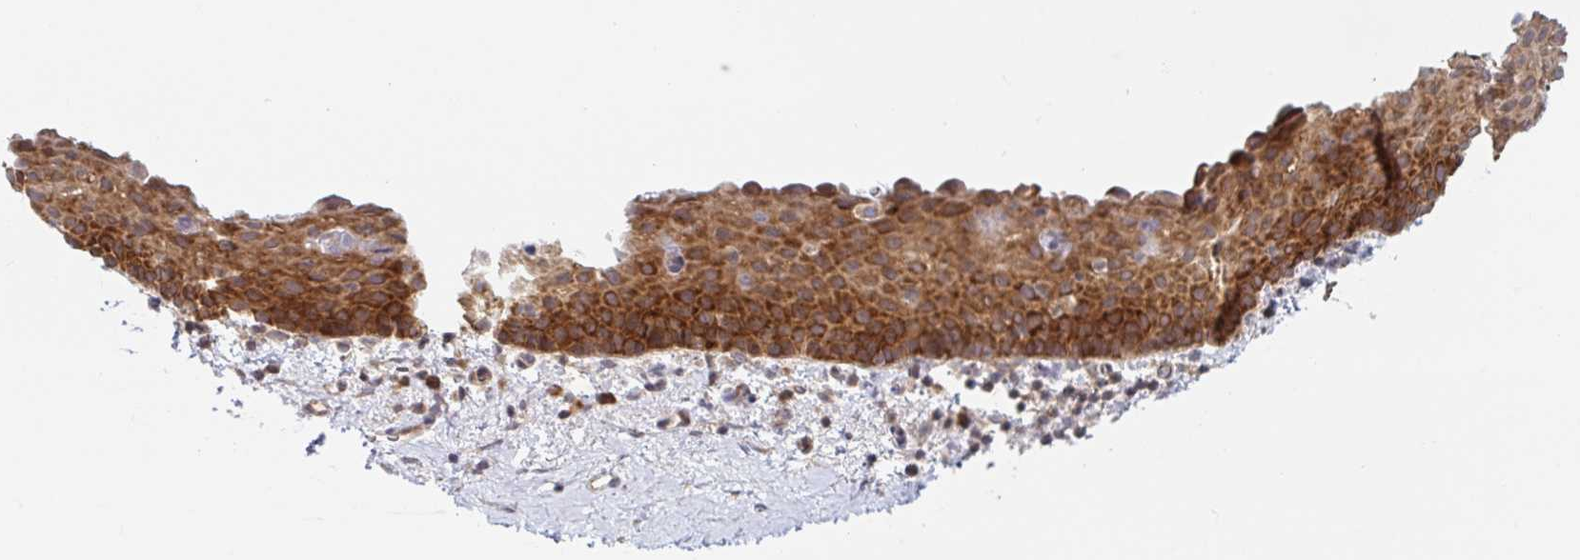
{"staining": {"intensity": "strong", "quantity": ">75%", "location": "cytoplasmic/membranous"}, "tissue": "vagina", "cell_type": "Squamous epithelial cells", "image_type": "normal", "snomed": [{"axis": "morphology", "description": "Normal tissue, NOS"}, {"axis": "topography", "description": "Vagina"}], "caption": "Unremarkable vagina exhibits strong cytoplasmic/membranous expression in about >75% of squamous epithelial cells, visualized by immunohistochemistry. (Brightfield microscopy of DAB IHC at high magnification).", "gene": "LARP1", "patient": {"sex": "female", "age": 61}}